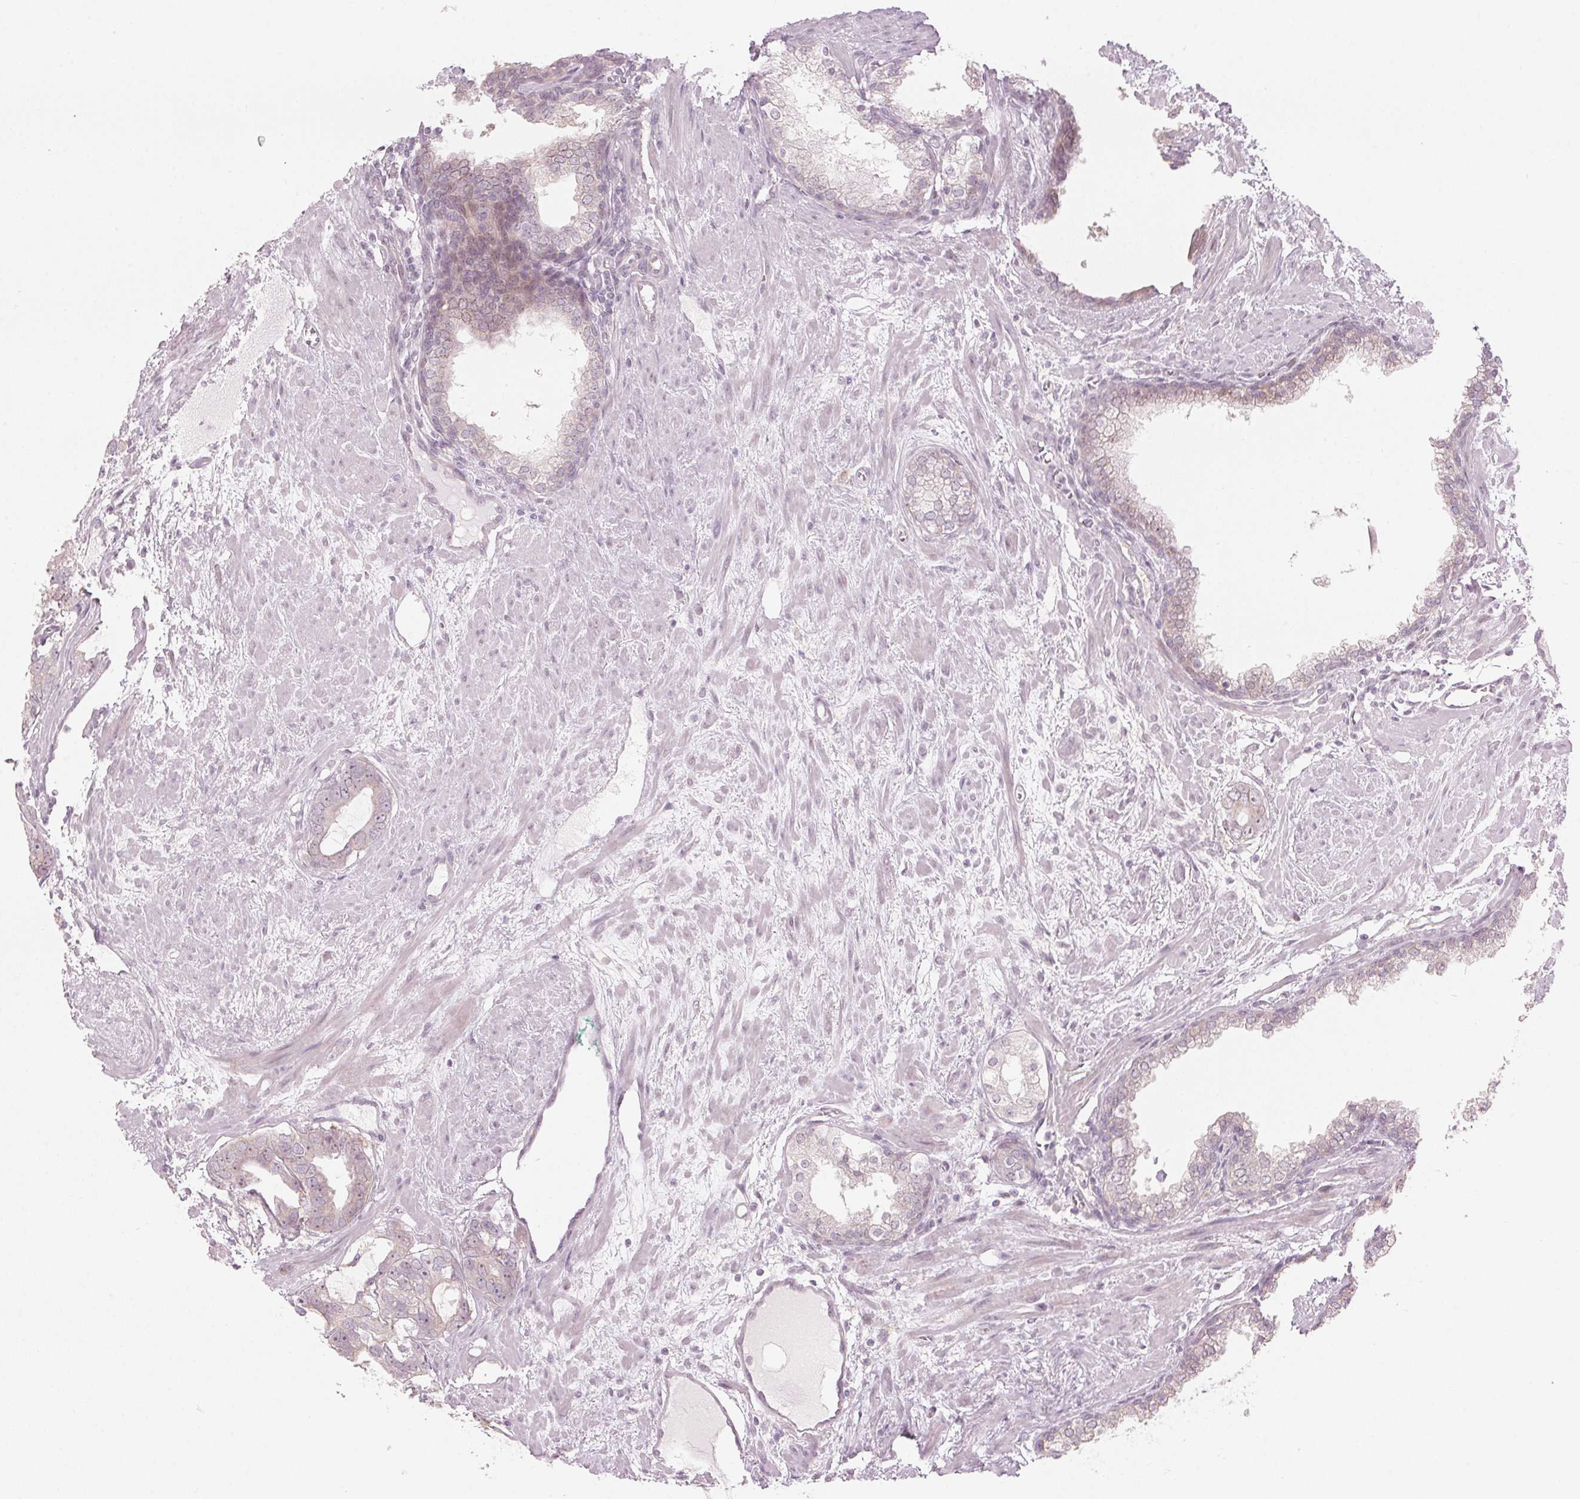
{"staining": {"intensity": "weak", "quantity": "<25%", "location": "cytoplasmic/membranous"}, "tissue": "prostate cancer", "cell_type": "Tumor cells", "image_type": "cancer", "snomed": [{"axis": "morphology", "description": "Adenocarcinoma, High grade"}, {"axis": "topography", "description": "Prostate"}], "caption": "Prostate cancer (adenocarcinoma (high-grade)) stained for a protein using immunohistochemistry exhibits no expression tumor cells.", "gene": "TMED6", "patient": {"sex": "male", "age": 75}}